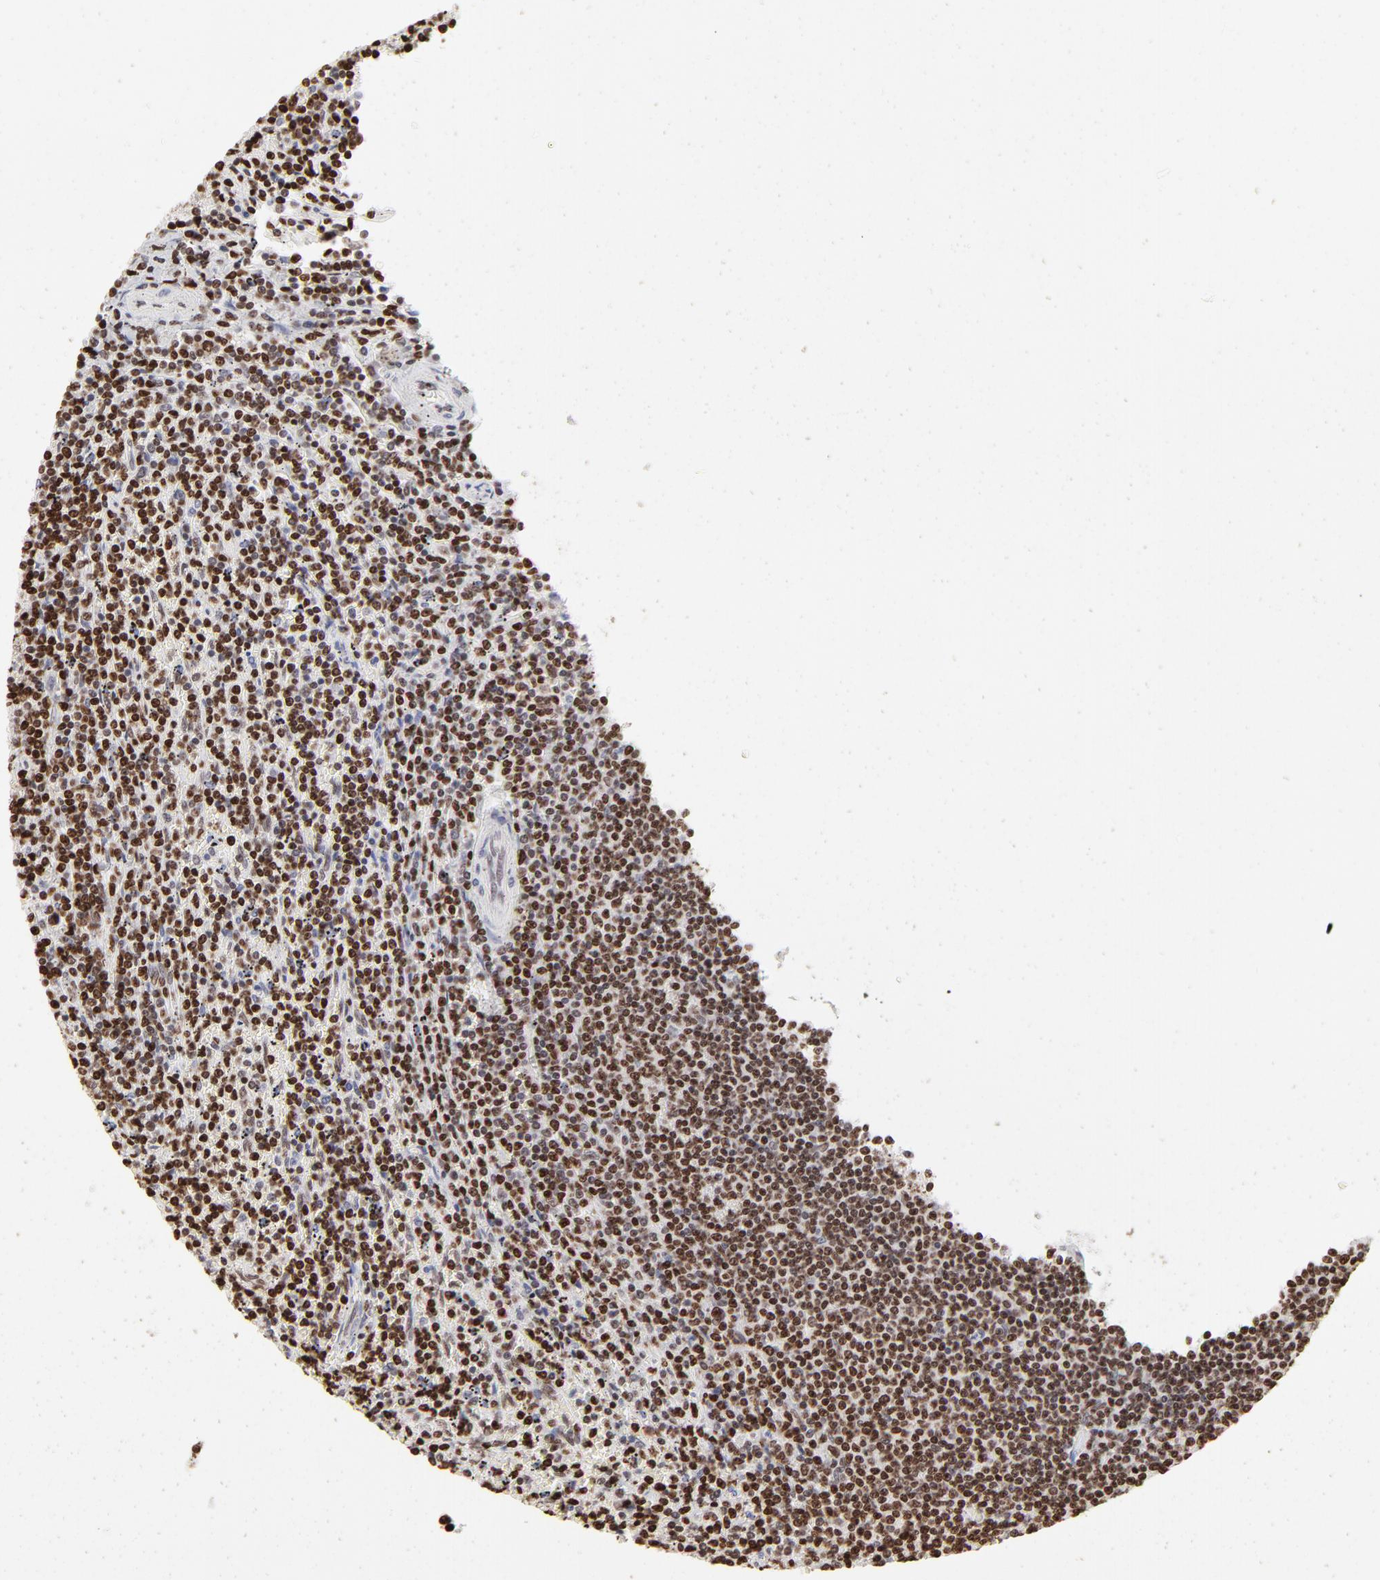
{"staining": {"intensity": "strong", "quantity": ">75%", "location": "nuclear"}, "tissue": "lymphoma", "cell_type": "Tumor cells", "image_type": "cancer", "snomed": [{"axis": "morphology", "description": "Malignant lymphoma, non-Hodgkin's type, Low grade"}, {"axis": "topography", "description": "Spleen"}], "caption": "Immunohistochemical staining of malignant lymphoma, non-Hodgkin's type (low-grade) demonstrates strong nuclear protein positivity in about >75% of tumor cells.", "gene": "PARP1", "patient": {"sex": "female", "age": 50}}